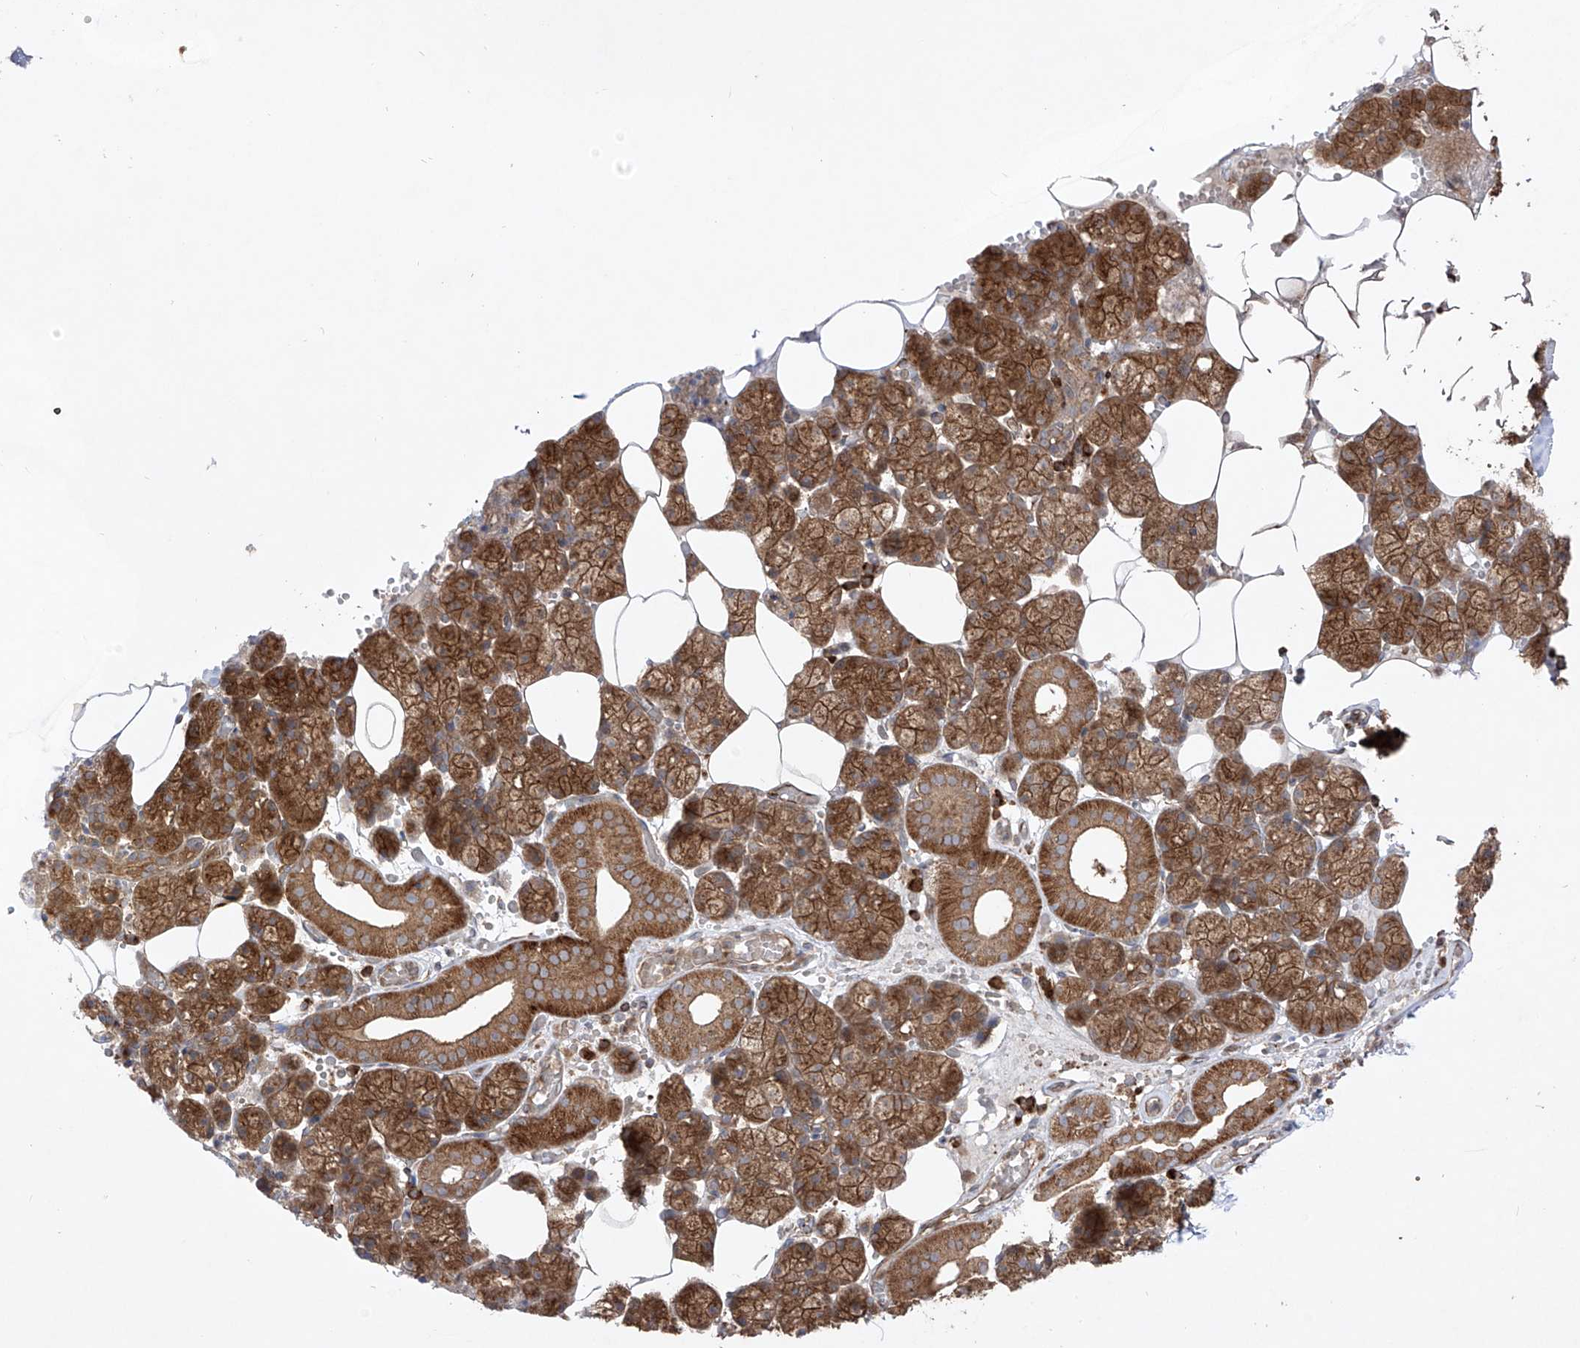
{"staining": {"intensity": "strong", "quantity": ">75%", "location": "cytoplasmic/membranous"}, "tissue": "salivary gland", "cell_type": "Glandular cells", "image_type": "normal", "snomed": [{"axis": "morphology", "description": "Normal tissue, NOS"}, {"axis": "topography", "description": "Salivary gland"}], "caption": "Immunohistochemistry photomicrograph of benign salivary gland: salivary gland stained using immunohistochemistry (IHC) displays high levels of strong protein expression localized specifically in the cytoplasmic/membranous of glandular cells, appearing as a cytoplasmic/membranous brown color.", "gene": "YKT6", "patient": {"sex": "male", "age": 62}}